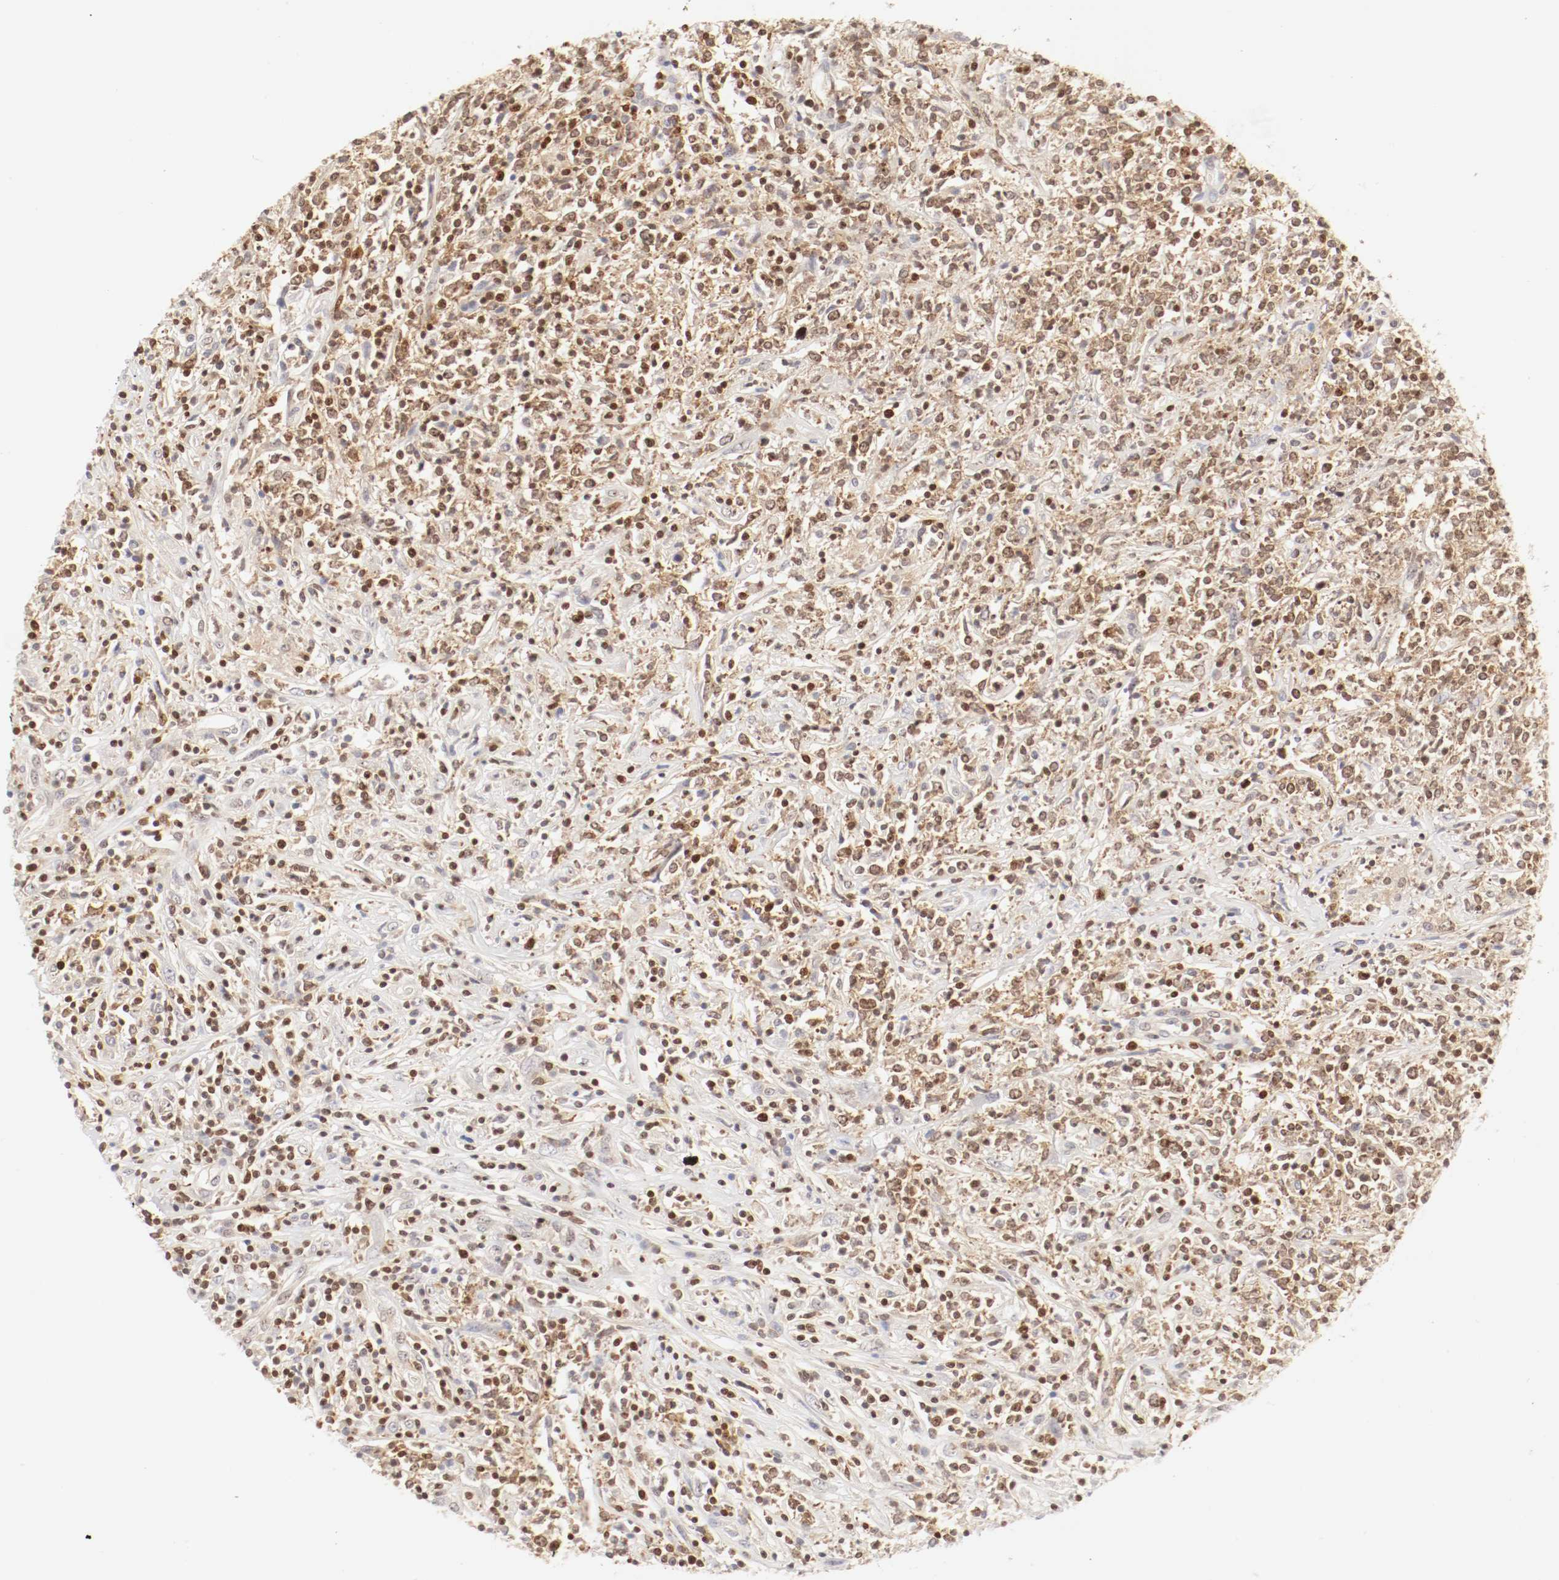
{"staining": {"intensity": "strong", "quantity": ">75%", "location": "nuclear"}, "tissue": "lymphoma", "cell_type": "Tumor cells", "image_type": "cancer", "snomed": [{"axis": "morphology", "description": "Malignant lymphoma, non-Hodgkin's type, High grade"}, {"axis": "topography", "description": "Lymph node"}], "caption": "Protein staining of high-grade malignant lymphoma, non-Hodgkin's type tissue demonstrates strong nuclear staining in approximately >75% of tumor cells. (DAB = brown stain, brightfield microscopy at high magnification).", "gene": "KIF2A", "patient": {"sex": "female", "age": 84}}